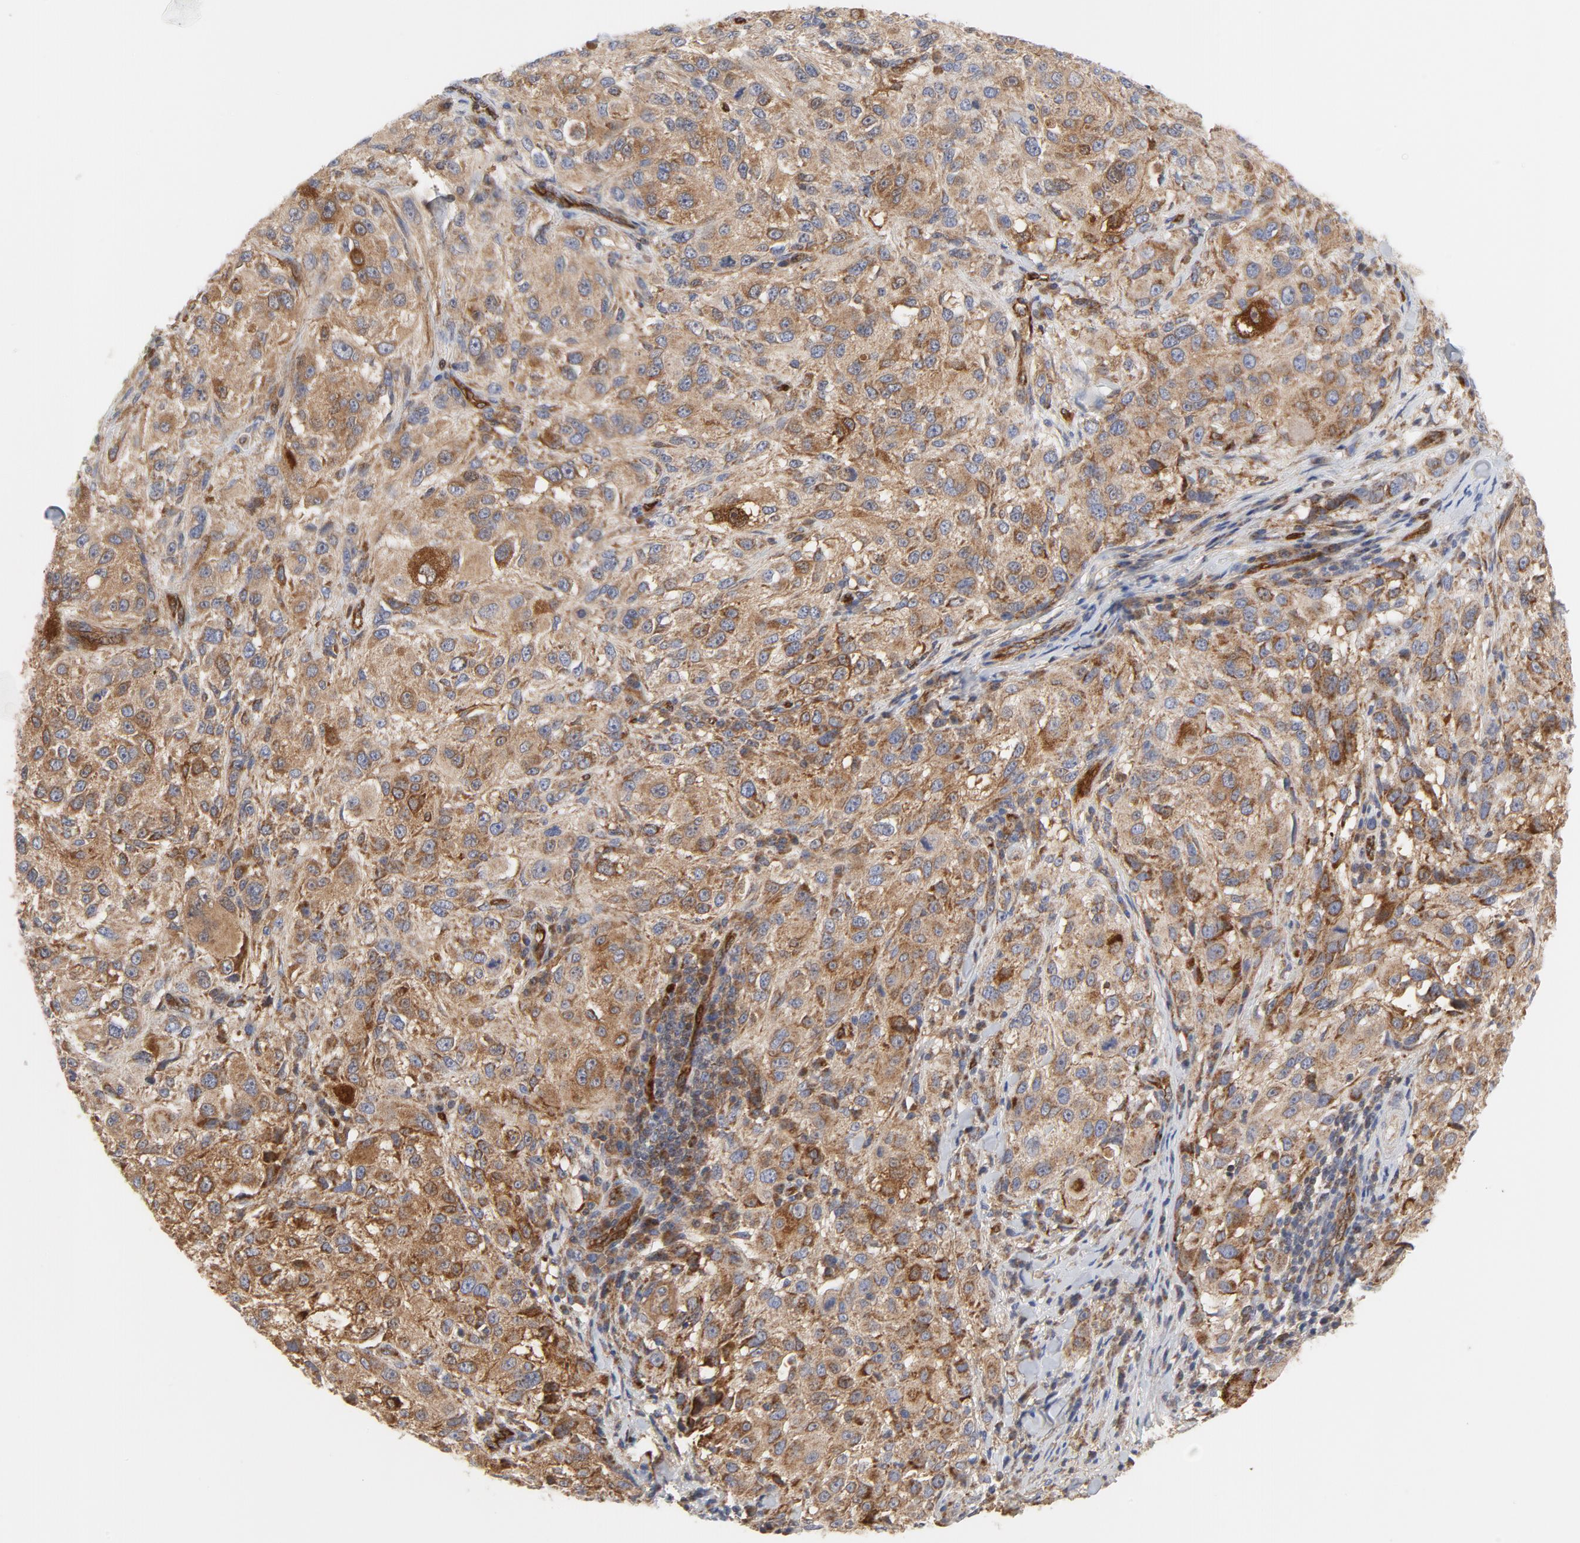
{"staining": {"intensity": "moderate", "quantity": ">75%", "location": "cytoplasmic/membranous"}, "tissue": "melanoma", "cell_type": "Tumor cells", "image_type": "cancer", "snomed": [{"axis": "morphology", "description": "Necrosis, NOS"}, {"axis": "morphology", "description": "Malignant melanoma, NOS"}, {"axis": "topography", "description": "Skin"}], "caption": "High-magnification brightfield microscopy of melanoma stained with DAB (brown) and counterstained with hematoxylin (blue). tumor cells exhibit moderate cytoplasmic/membranous staining is present in approximately>75% of cells.", "gene": "RAPGEF4", "patient": {"sex": "female", "age": 87}}